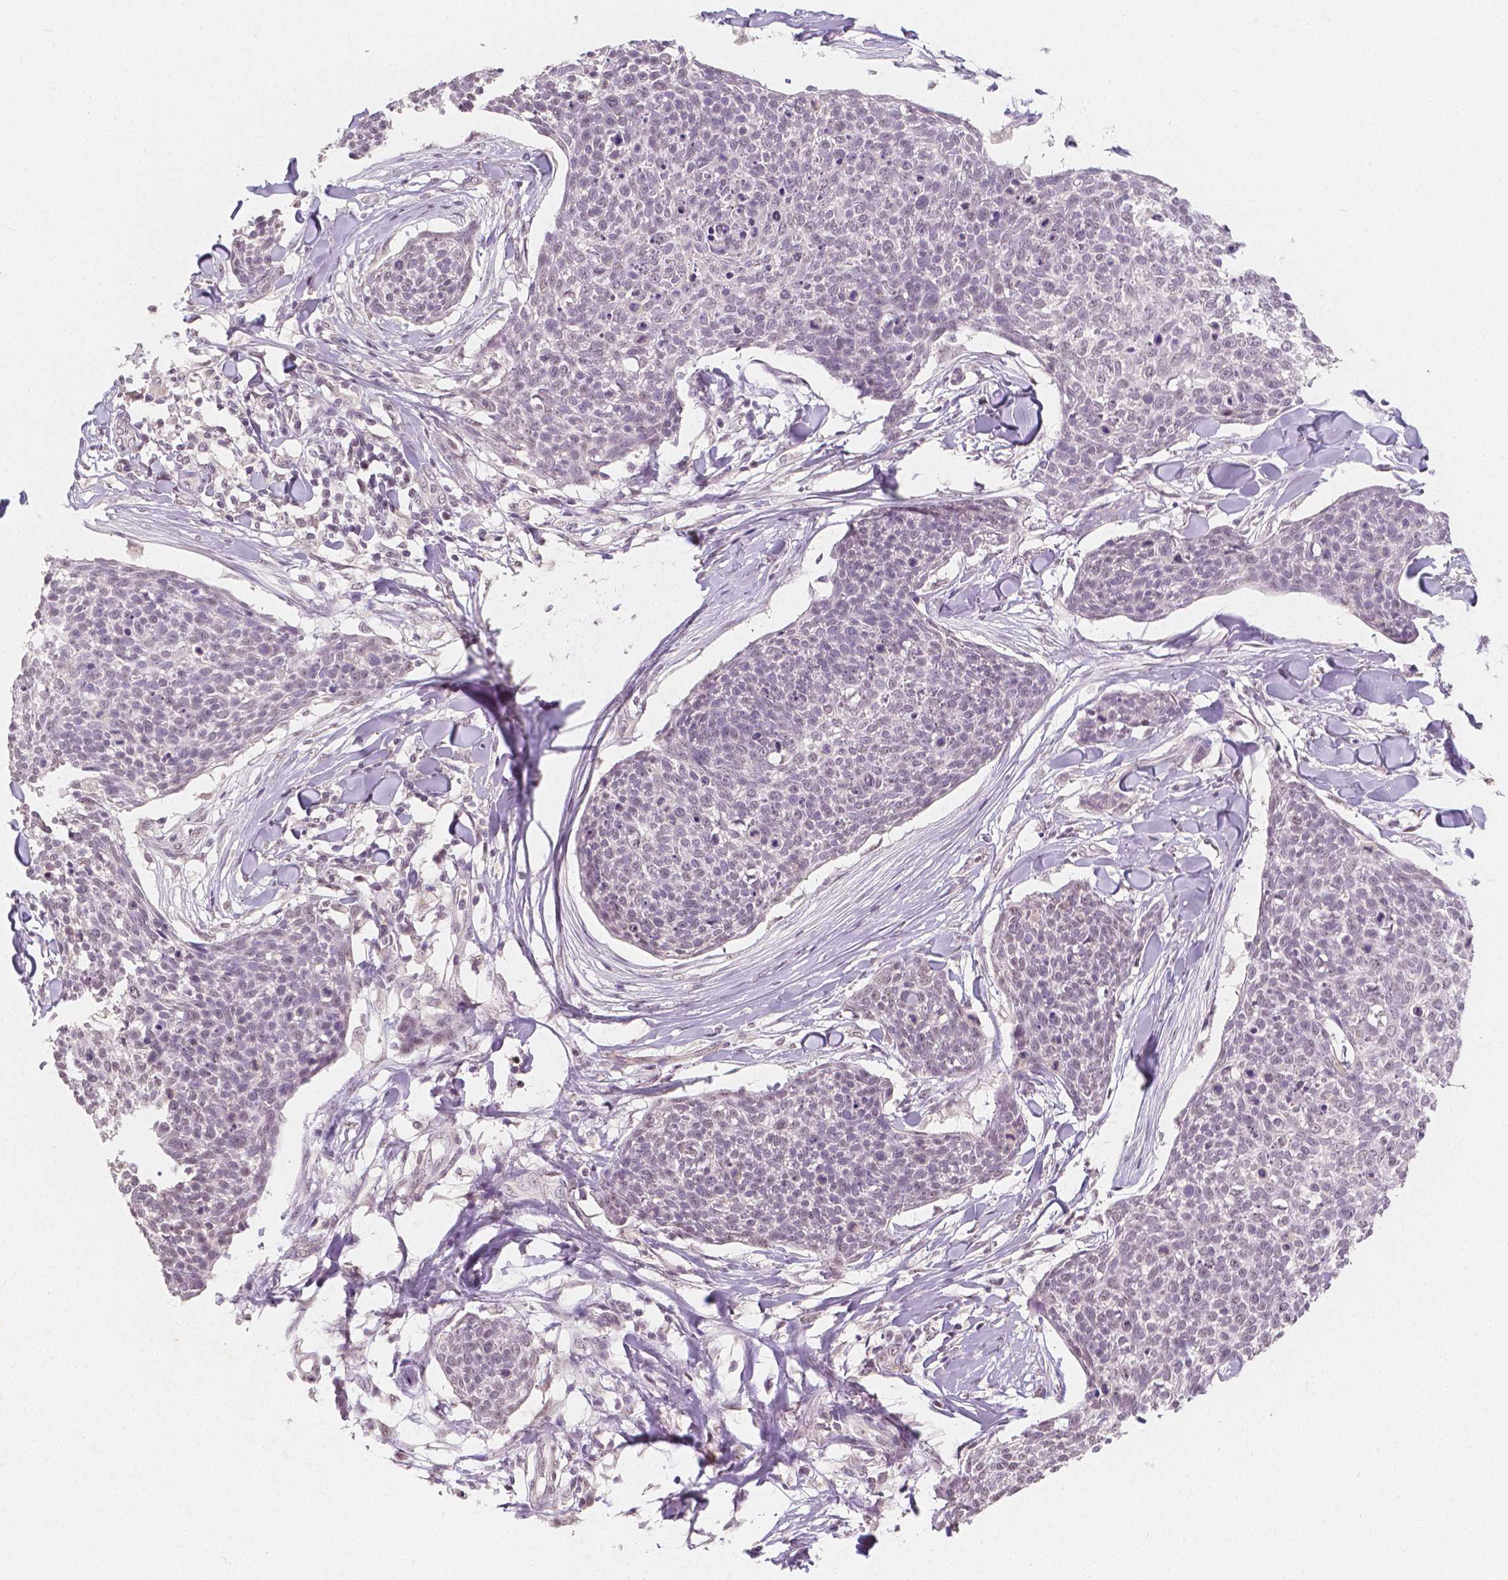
{"staining": {"intensity": "negative", "quantity": "none", "location": "none"}, "tissue": "skin cancer", "cell_type": "Tumor cells", "image_type": "cancer", "snomed": [{"axis": "morphology", "description": "Squamous cell carcinoma, NOS"}, {"axis": "topography", "description": "Skin"}, {"axis": "topography", "description": "Vulva"}], "caption": "The image displays no staining of tumor cells in skin cancer.", "gene": "NOLC1", "patient": {"sex": "female", "age": 75}}